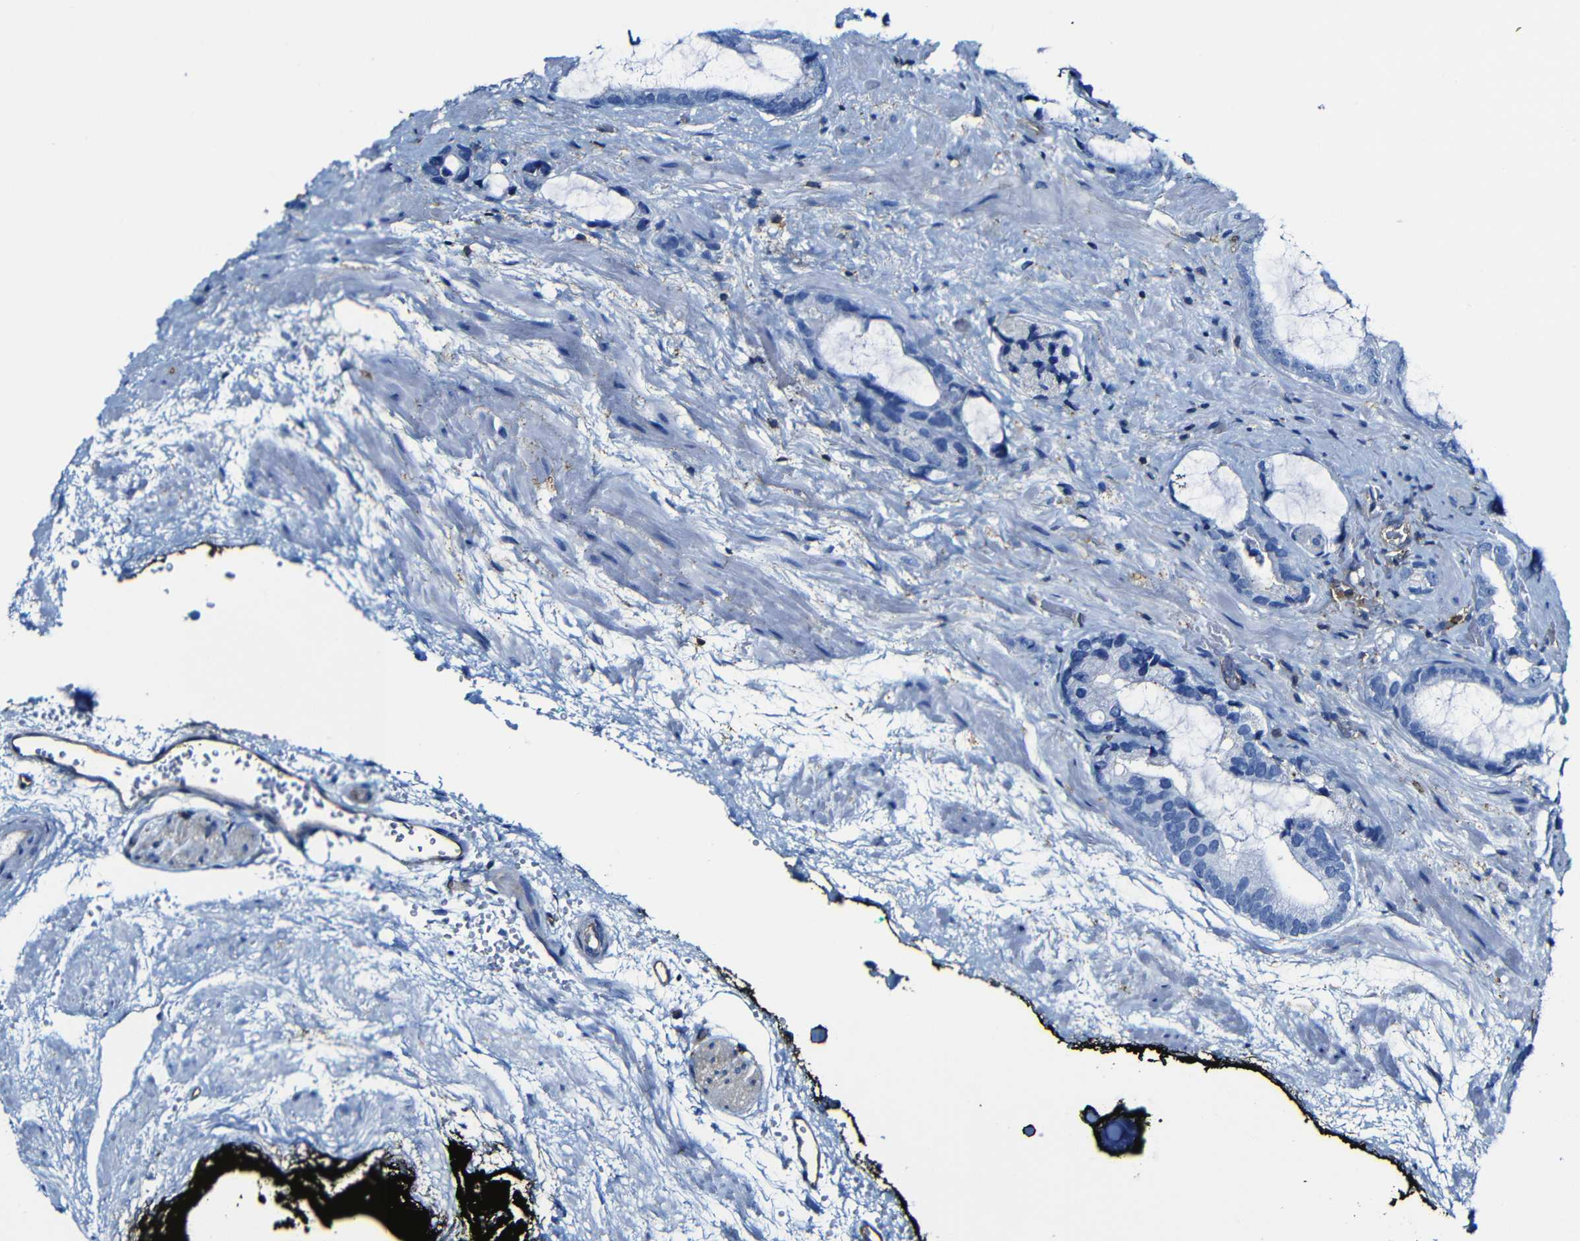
{"staining": {"intensity": "negative", "quantity": "none", "location": "none"}, "tissue": "prostate cancer", "cell_type": "Tumor cells", "image_type": "cancer", "snomed": [{"axis": "morphology", "description": "Adenocarcinoma, Low grade"}, {"axis": "topography", "description": "Prostate"}], "caption": "An immunohistochemistry (IHC) image of low-grade adenocarcinoma (prostate) is shown. There is no staining in tumor cells of low-grade adenocarcinoma (prostate). Brightfield microscopy of immunohistochemistry stained with DAB (brown) and hematoxylin (blue), captured at high magnification.", "gene": "MSN", "patient": {"sex": "male", "age": 60}}